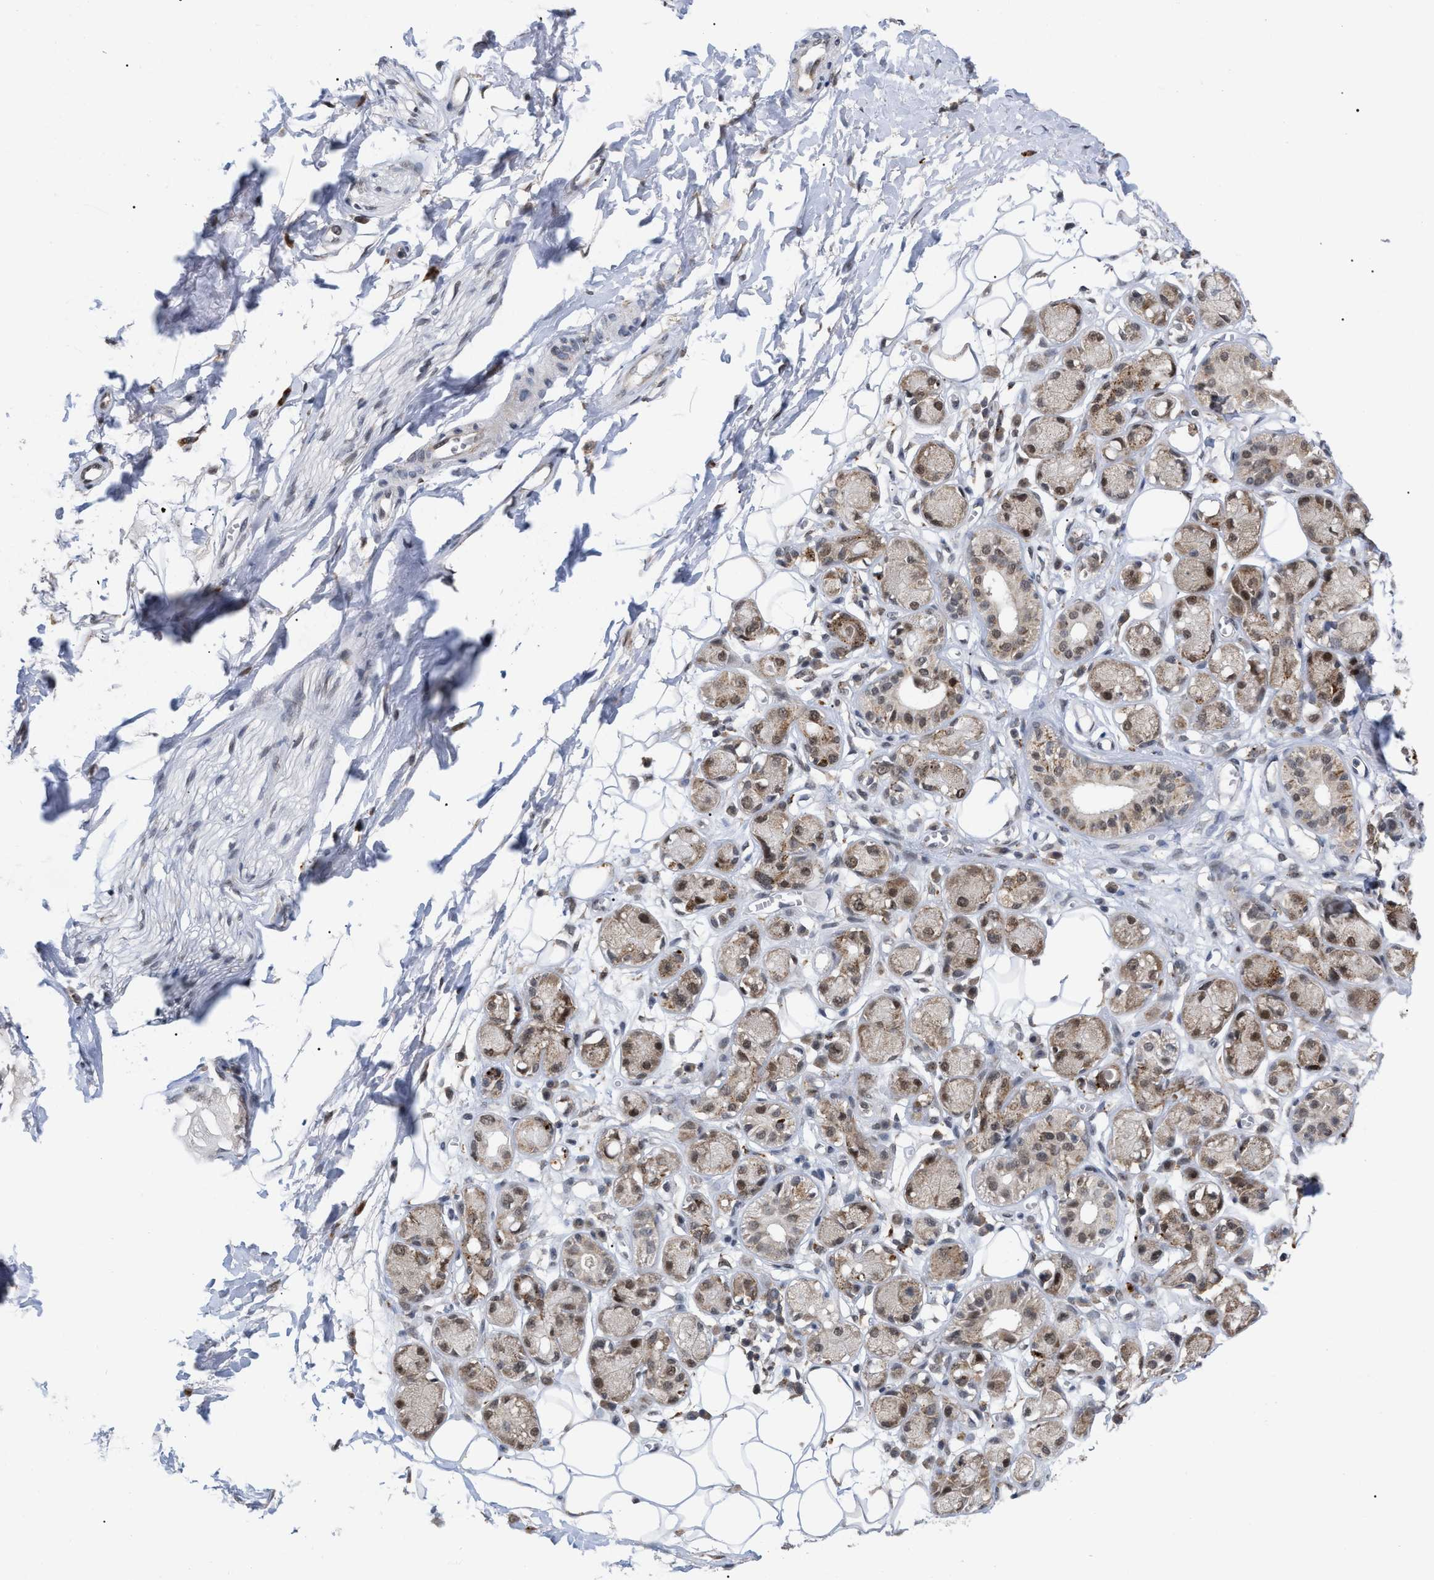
{"staining": {"intensity": "negative", "quantity": "none", "location": "none"}, "tissue": "adipose tissue", "cell_type": "Adipocytes", "image_type": "normal", "snomed": [{"axis": "morphology", "description": "Normal tissue, NOS"}, {"axis": "morphology", "description": "Inflammation, NOS"}, {"axis": "topography", "description": "Salivary gland"}, {"axis": "topography", "description": "Peripheral nerve tissue"}], "caption": "IHC photomicrograph of normal adipose tissue stained for a protein (brown), which demonstrates no positivity in adipocytes. (Brightfield microscopy of DAB immunohistochemistry at high magnification).", "gene": "UPF1", "patient": {"sex": "female", "age": 75}}